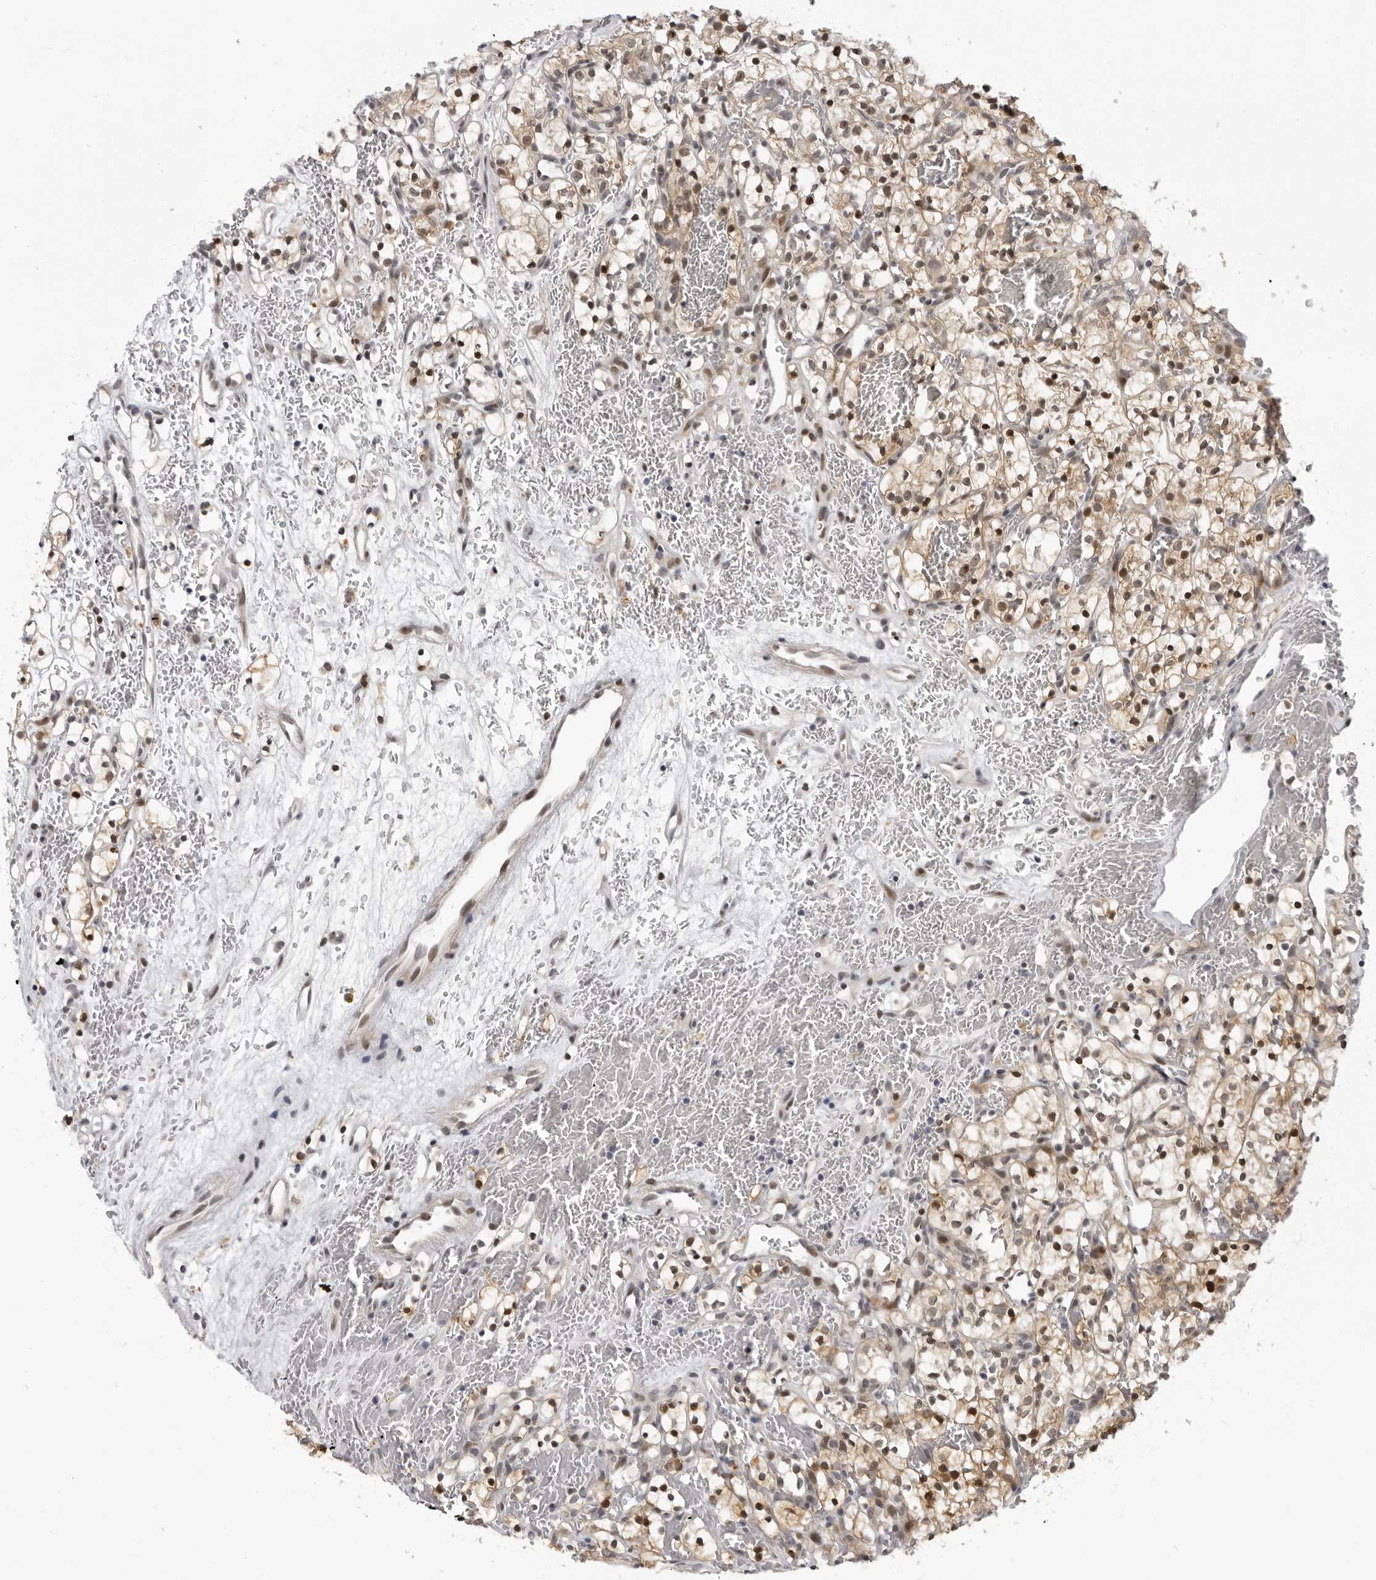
{"staining": {"intensity": "moderate", "quantity": ">75%", "location": "cytoplasmic/membranous,nuclear"}, "tissue": "renal cancer", "cell_type": "Tumor cells", "image_type": "cancer", "snomed": [{"axis": "morphology", "description": "Adenocarcinoma, NOS"}, {"axis": "topography", "description": "Kidney"}], "caption": "Immunohistochemistry (DAB) staining of human adenocarcinoma (renal) exhibits moderate cytoplasmic/membranous and nuclear protein staining in about >75% of tumor cells. Nuclei are stained in blue.", "gene": "ALPK2", "patient": {"sex": "female", "age": 57}}